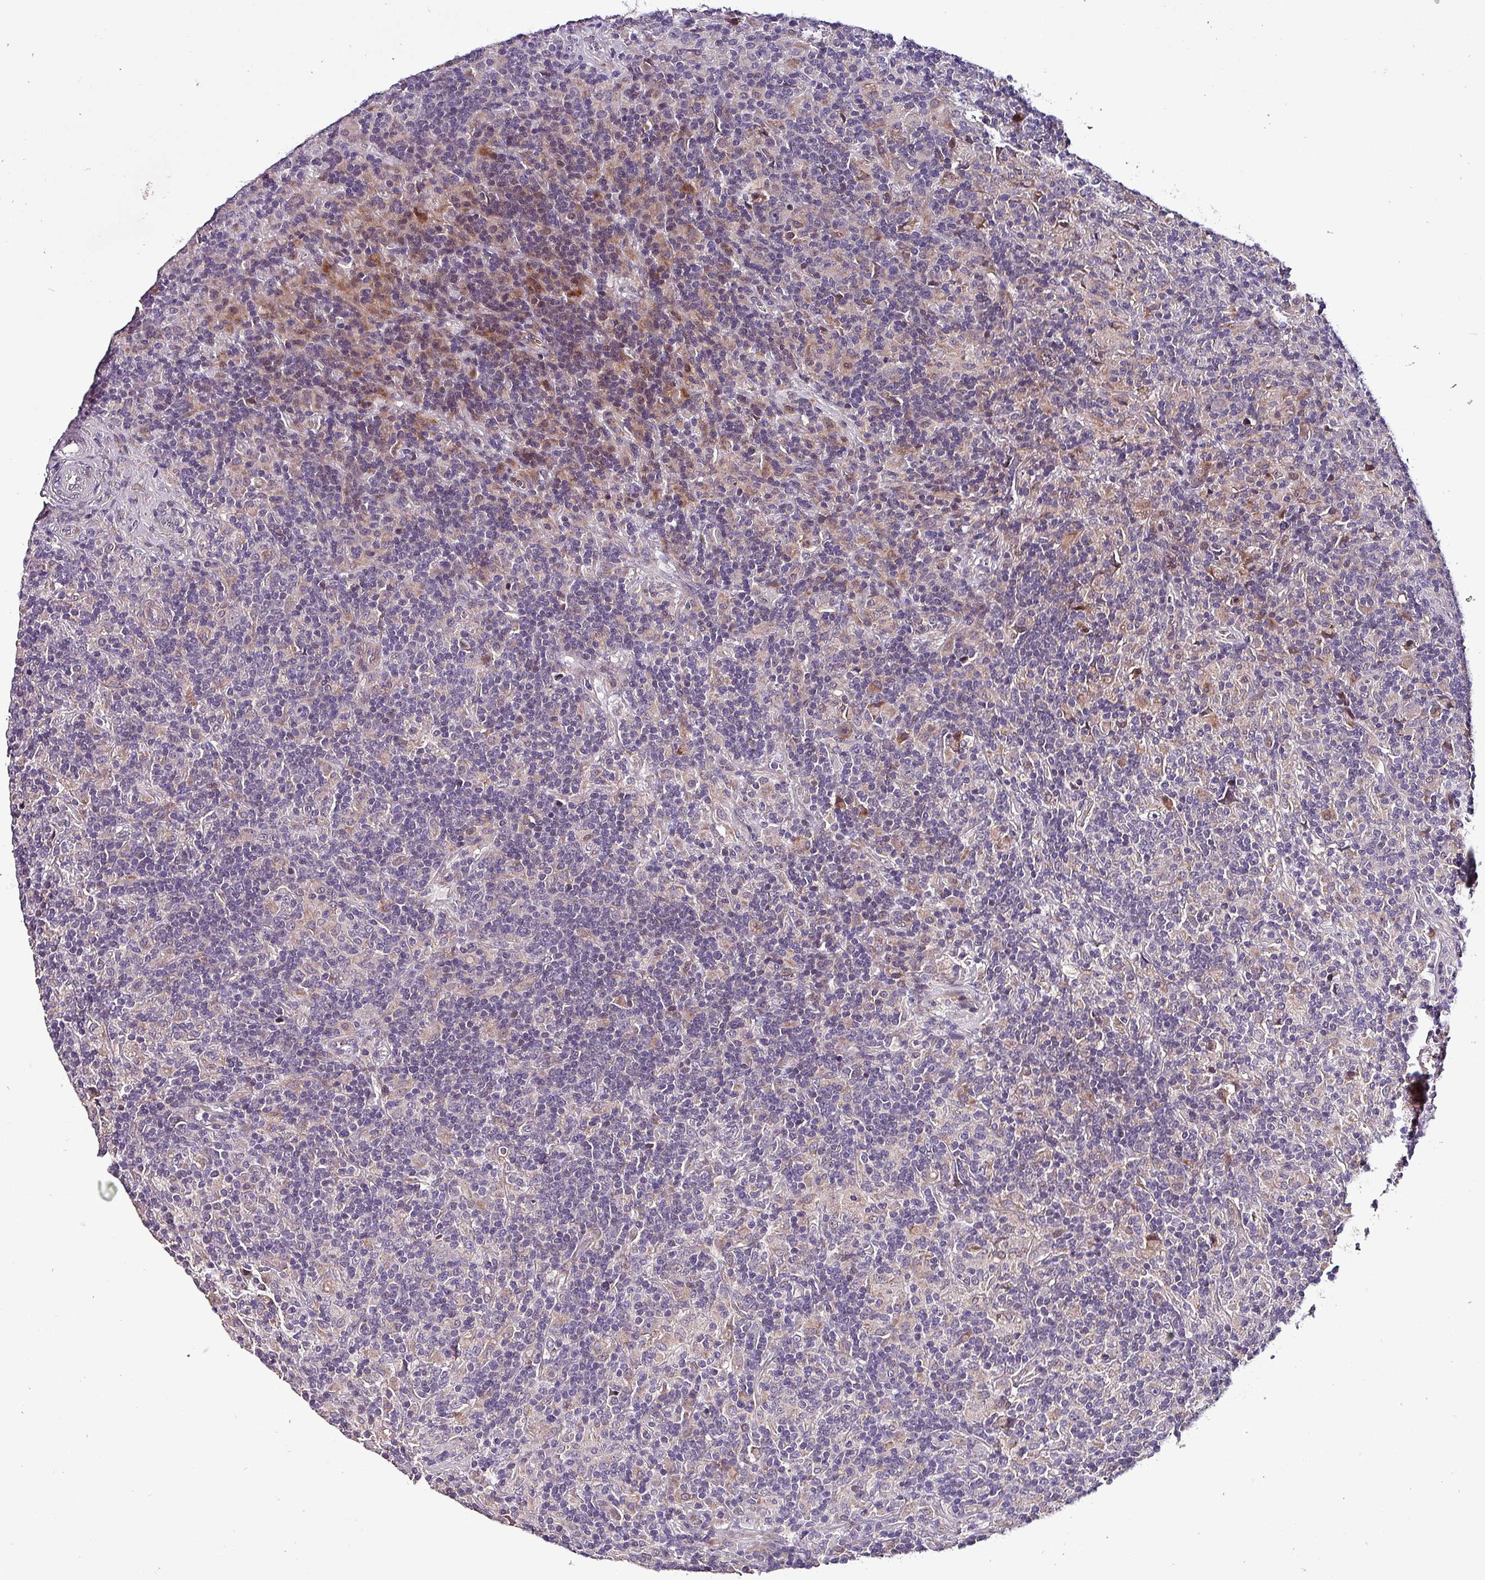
{"staining": {"intensity": "negative", "quantity": "none", "location": "none"}, "tissue": "lymphoma", "cell_type": "Tumor cells", "image_type": "cancer", "snomed": [{"axis": "morphology", "description": "Hodgkin's disease, NOS"}, {"axis": "topography", "description": "Lymph node"}], "caption": "A high-resolution micrograph shows IHC staining of lymphoma, which exhibits no significant positivity in tumor cells. The staining is performed using DAB (3,3'-diaminobenzidine) brown chromogen with nuclei counter-stained in using hematoxylin.", "gene": "GRAPL", "patient": {"sex": "male", "age": 70}}